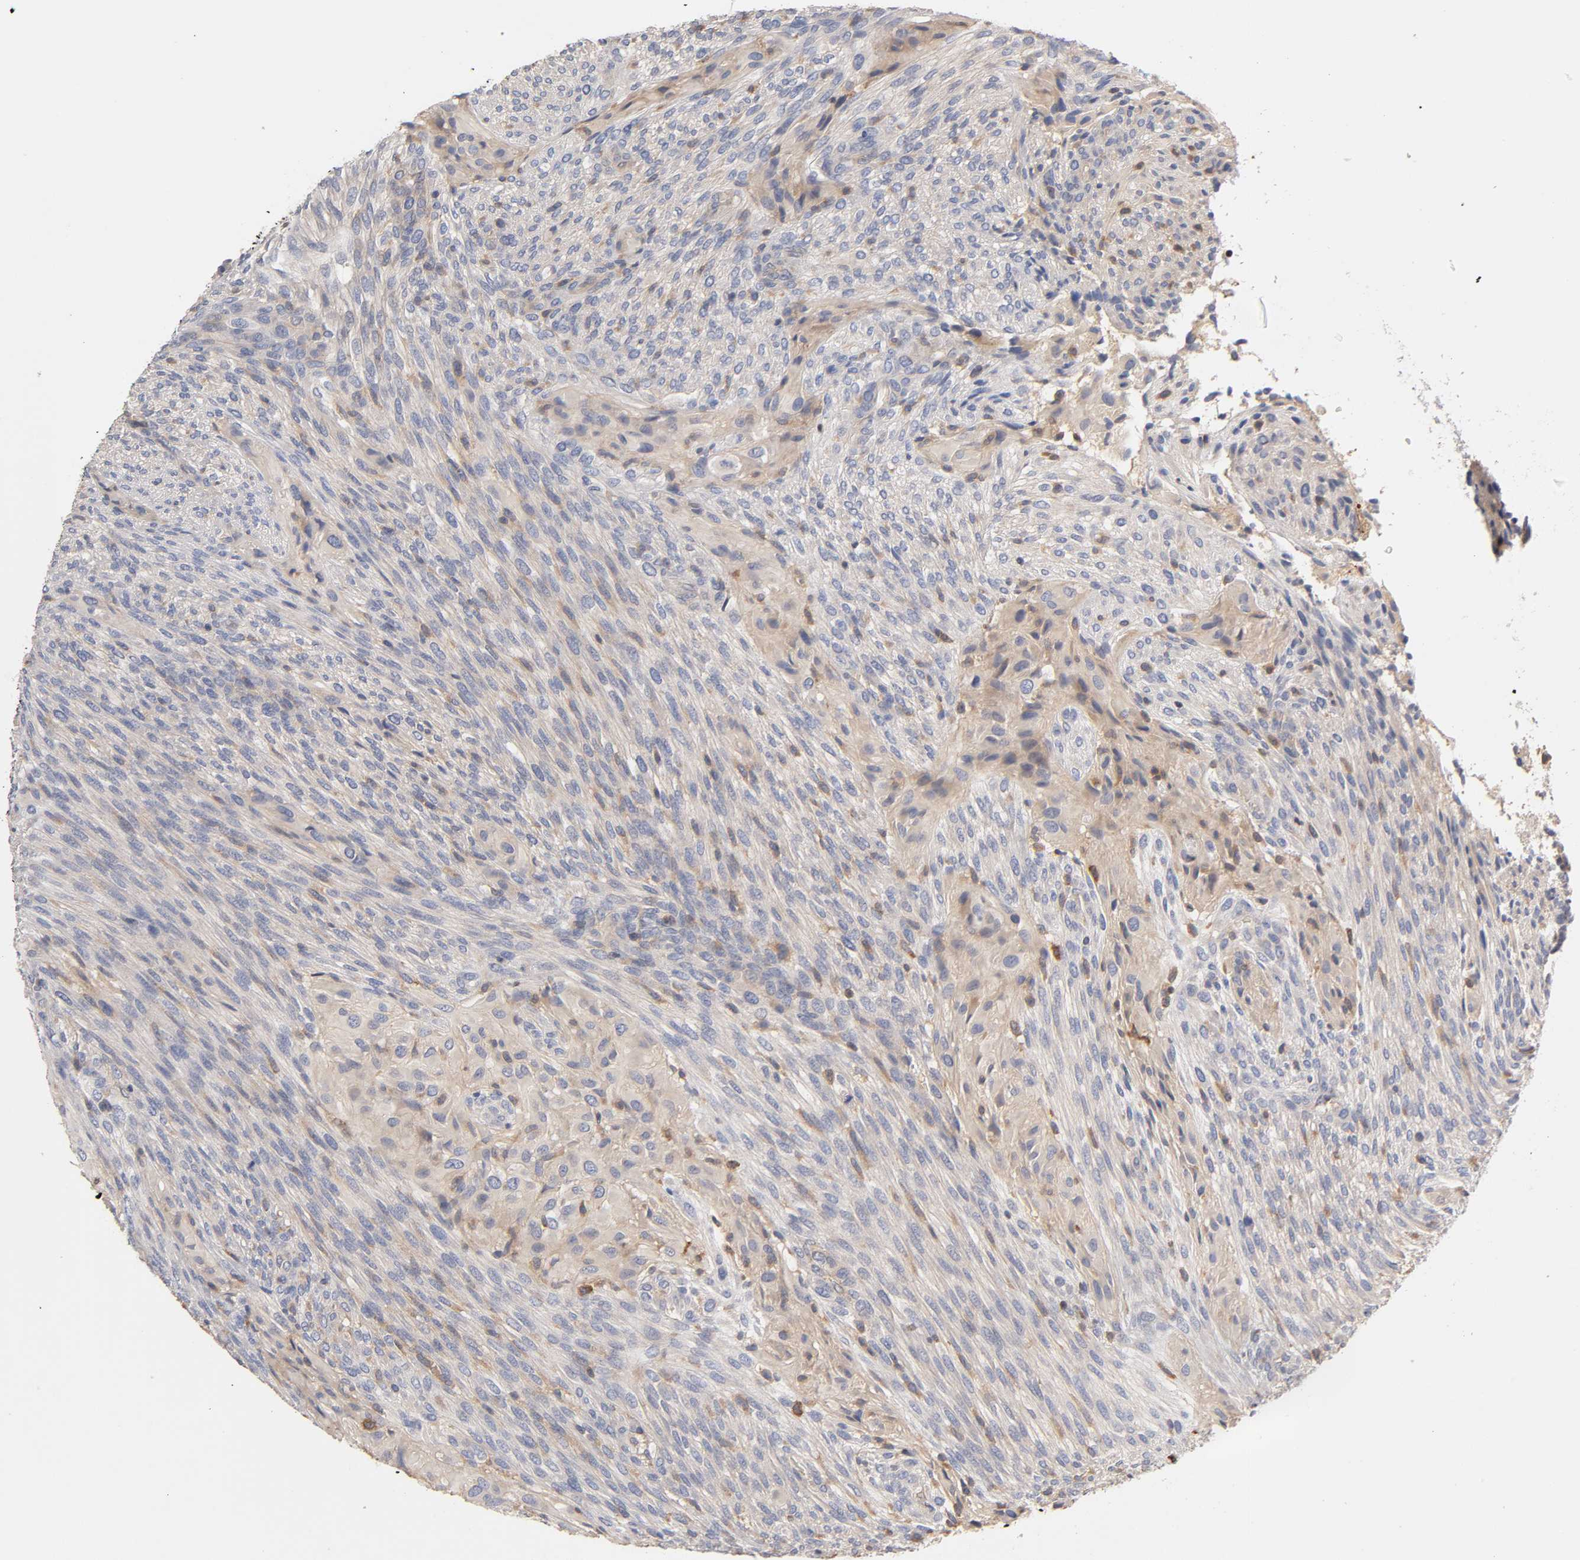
{"staining": {"intensity": "weak", "quantity": "25%-75%", "location": "cytoplasmic/membranous"}, "tissue": "glioma", "cell_type": "Tumor cells", "image_type": "cancer", "snomed": [{"axis": "morphology", "description": "Glioma, malignant, High grade"}, {"axis": "topography", "description": "Cerebral cortex"}], "caption": "Immunohistochemical staining of malignant high-grade glioma demonstrates low levels of weak cytoplasmic/membranous expression in approximately 25%-75% of tumor cells.", "gene": "RHOA", "patient": {"sex": "female", "age": 55}}